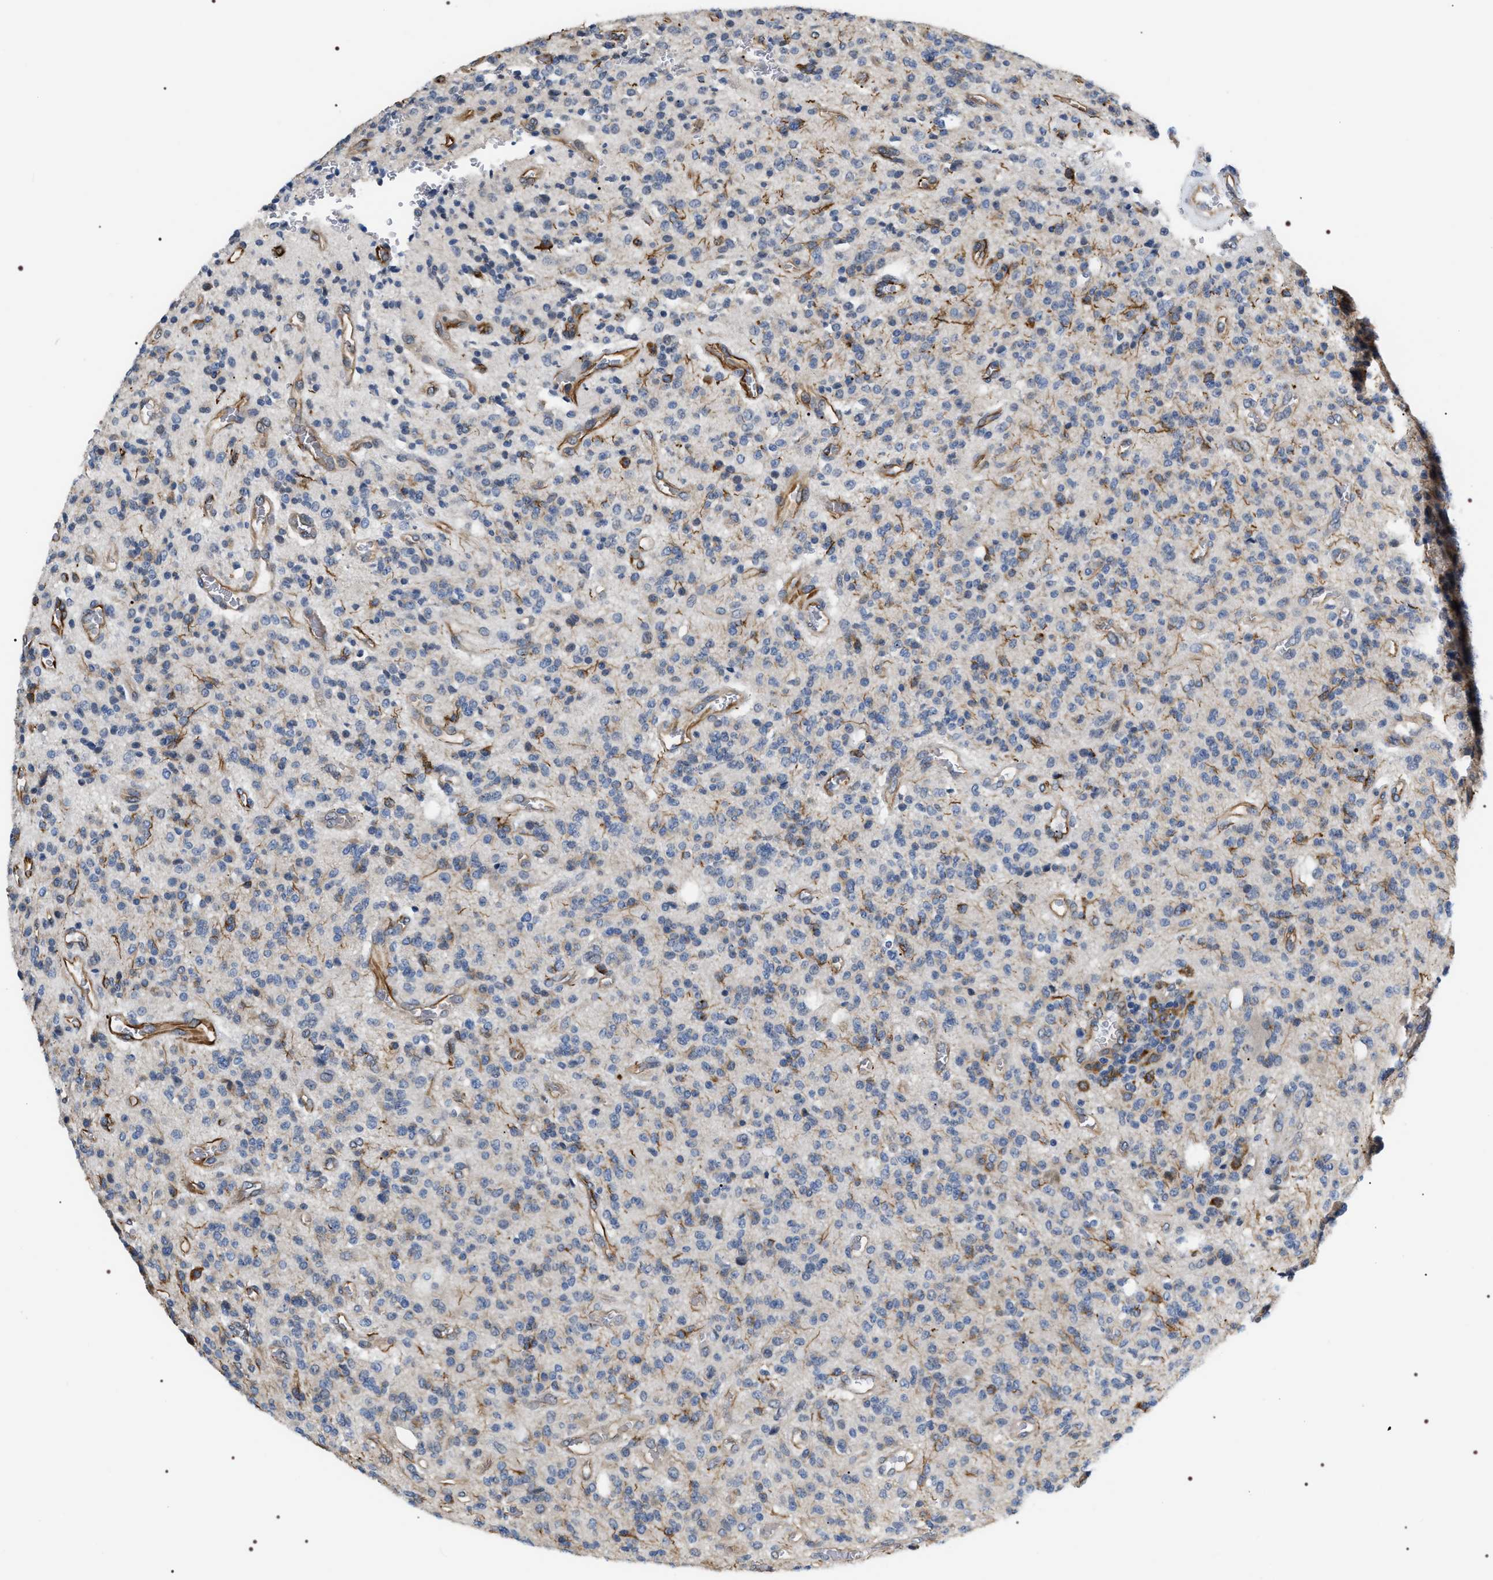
{"staining": {"intensity": "negative", "quantity": "none", "location": "none"}, "tissue": "glioma", "cell_type": "Tumor cells", "image_type": "cancer", "snomed": [{"axis": "morphology", "description": "Glioma, malignant, High grade"}, {"axis": "topography", "description": "Brain"}], "caption": "Malignant glioma (high-grade) was stained to show a protein in brown. There is no significant positivity in tumor cells. (DAB immunohistochemistry, high magnification).", "gene": "PKD1L1", "patient": {"sex": "male", "age": 34}}